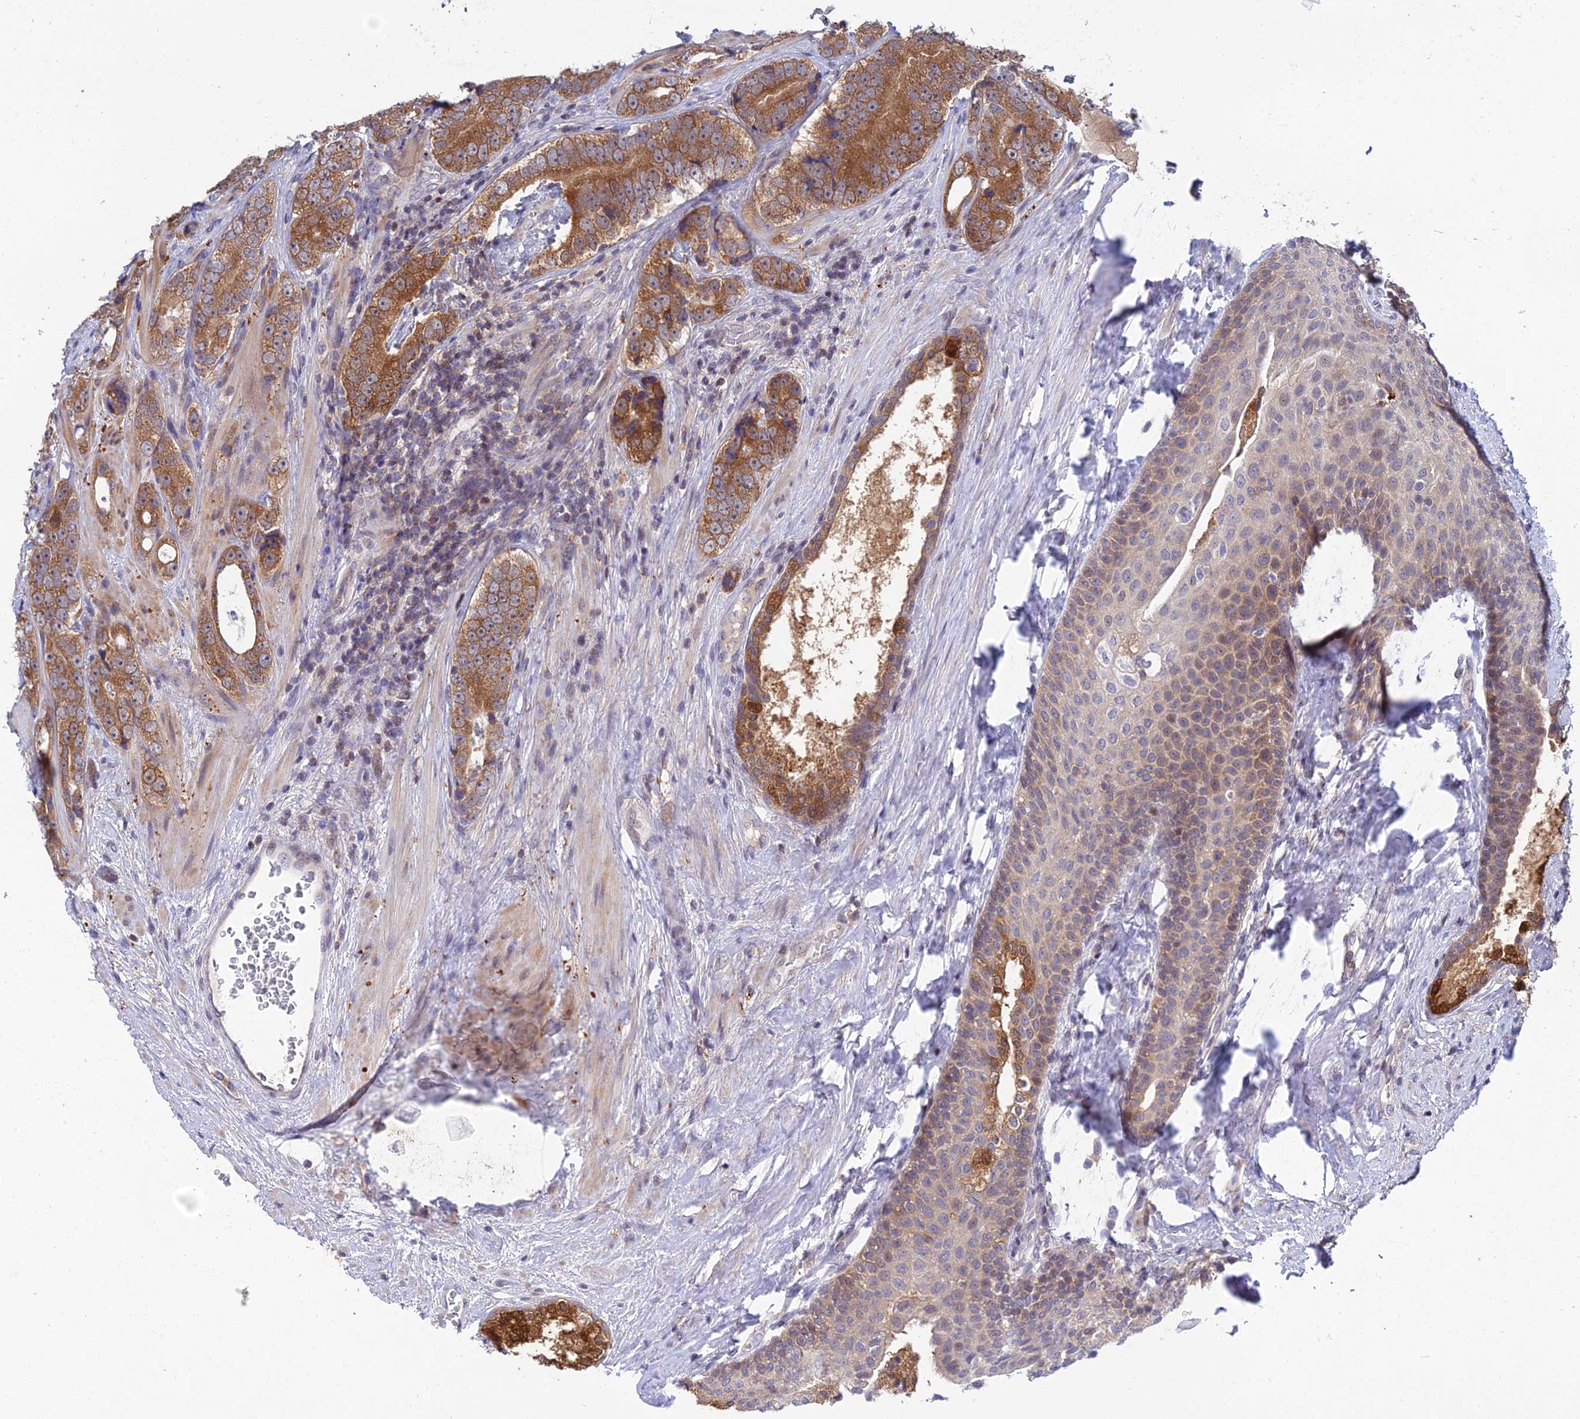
{"staining": {"intensity": "moderate", "quantity": ">75%", "location": "cytoplasmic/membranous"}, "tissue": "prostate cancer", "cell_type": "Tumor cells", "image_type": "cancer", "snomed": [{"axis": "morphology", "description": "Adenocarcinoma, High grade"}, {"axis": "topography", "description": "Prostate"}], "caption": "This image shows IHC staining of adenocarcinoma (high-grade) (prostate), with medium moderate cytoplasmic/membranous staining in about >75% of tumor cells.", "gene": "ELOA2", "patient": {"sex": "male", "age": 56}}